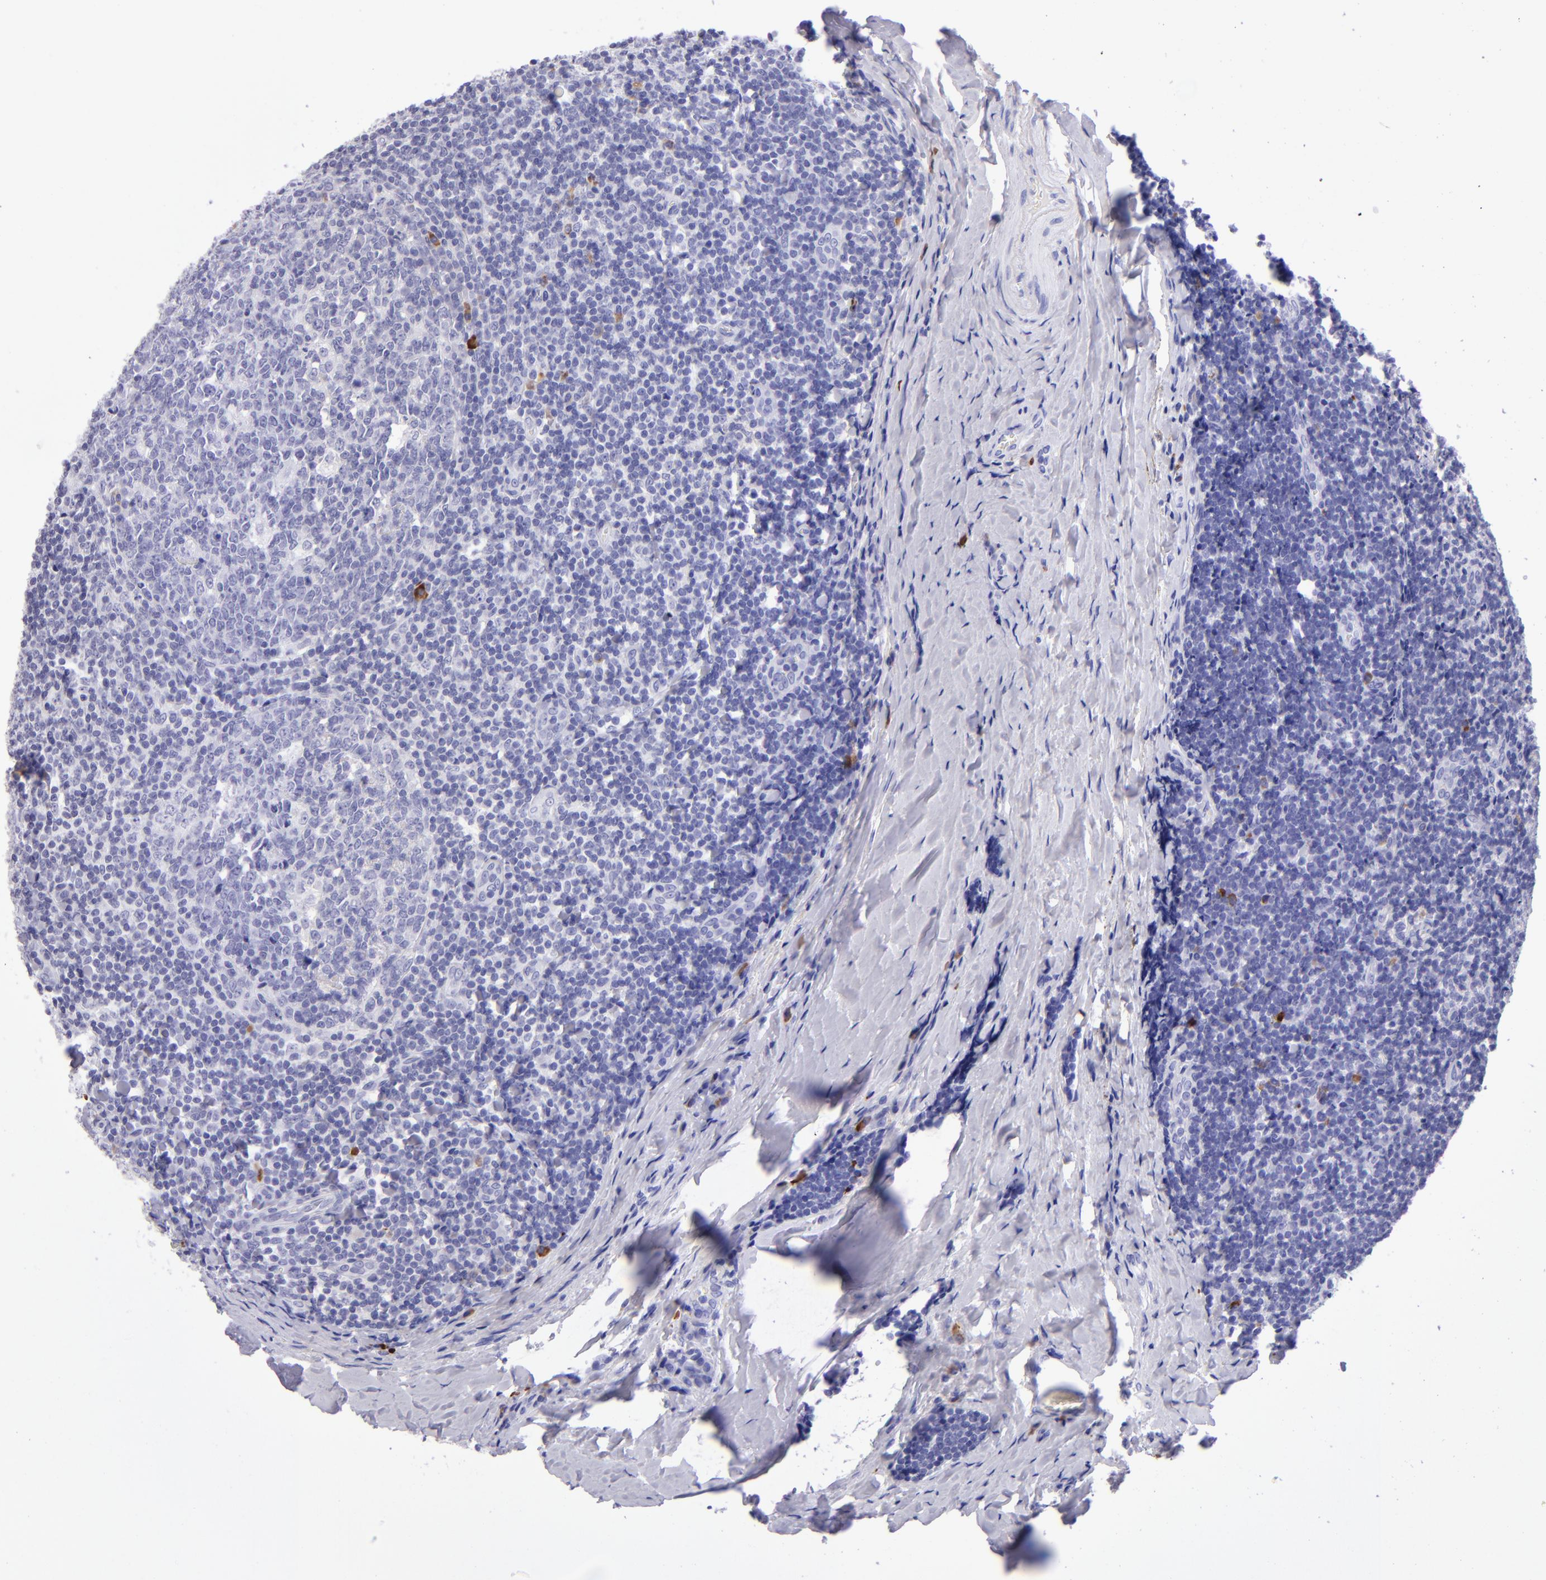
{"staining": {"intensity": "negative", "quantity": "none", "location": "none"}, "tissue": "tonsil", "cell_type": "Germinal center cells", "image_type": "normal", "snomed": [{"axis": "morphology", "description": "Normal tissue, NOS"}, {"axis": "topography", "description": "Tonsil"}], "caption": "This is a histopathology image of immunohistochemistry staining of normal tonsil, which shows no positivity in germinal center cells. Nuclei are stained in blue.", "gene": "TYRP1", "patient": {"sex": "male", "age": 31}}